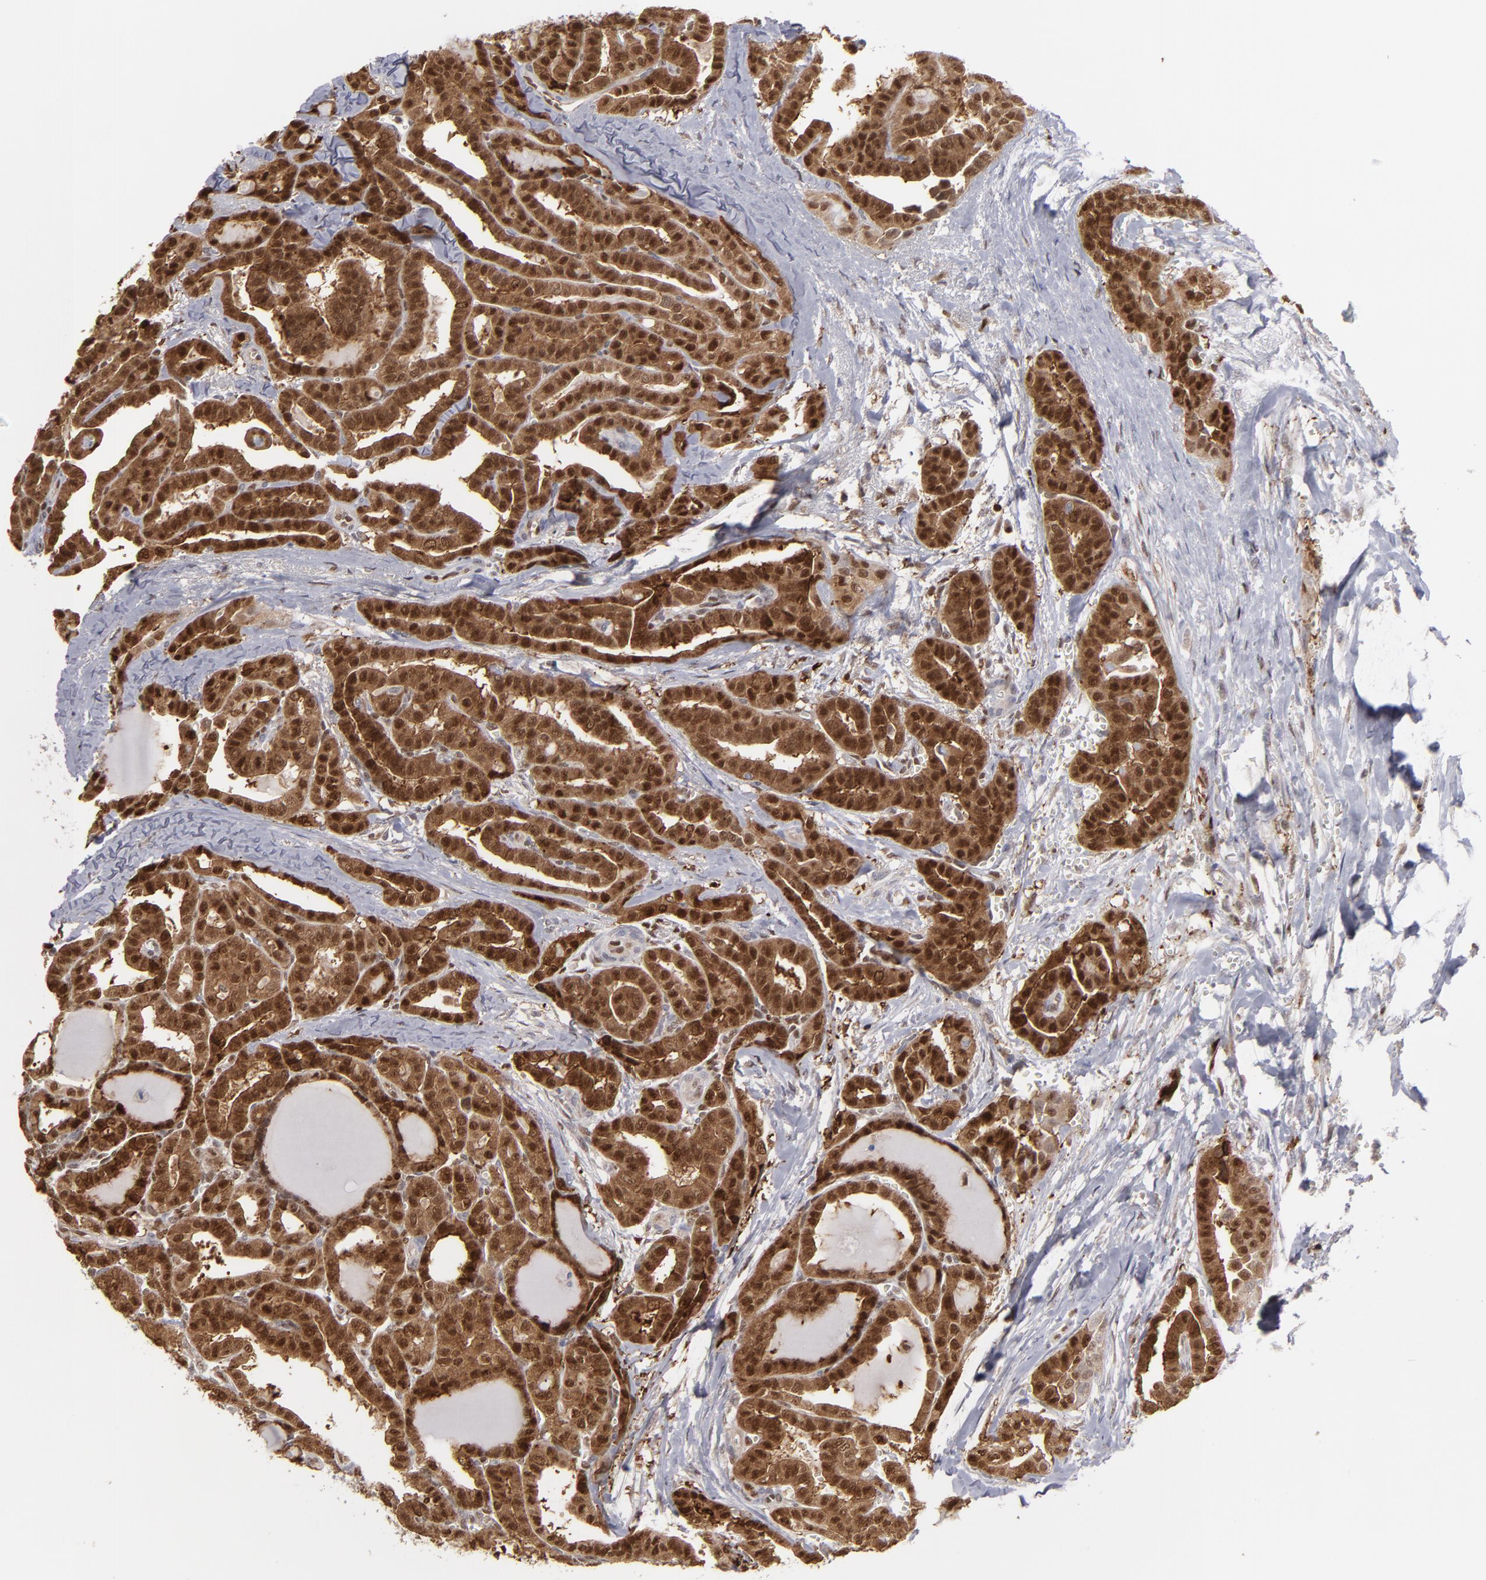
{"staining": {"intensity": "strong", "quantity": ">75%", "location": "cytoplasmic/membranous,nuclear"}, "tissue": "thyroid cancer", "cell_type": "Tumor cells", "image_type": "cancer", "snomed": [{"axis": "morphology", "description": "Carcinoma, NOS"}, {"axis": "topography", "description": "Thyroid gland"}], "caption": "An immunohistochemistry (IHC) photomicrograph of tumor tissue is shown. Protein staining in brown shows strong cytoplasmic/membranous and nuclear positivity in thyroid cancer (carcinoma) within tumor cells.", "gene": "GSR", "patient": {"sex": "female", "age": 91}}